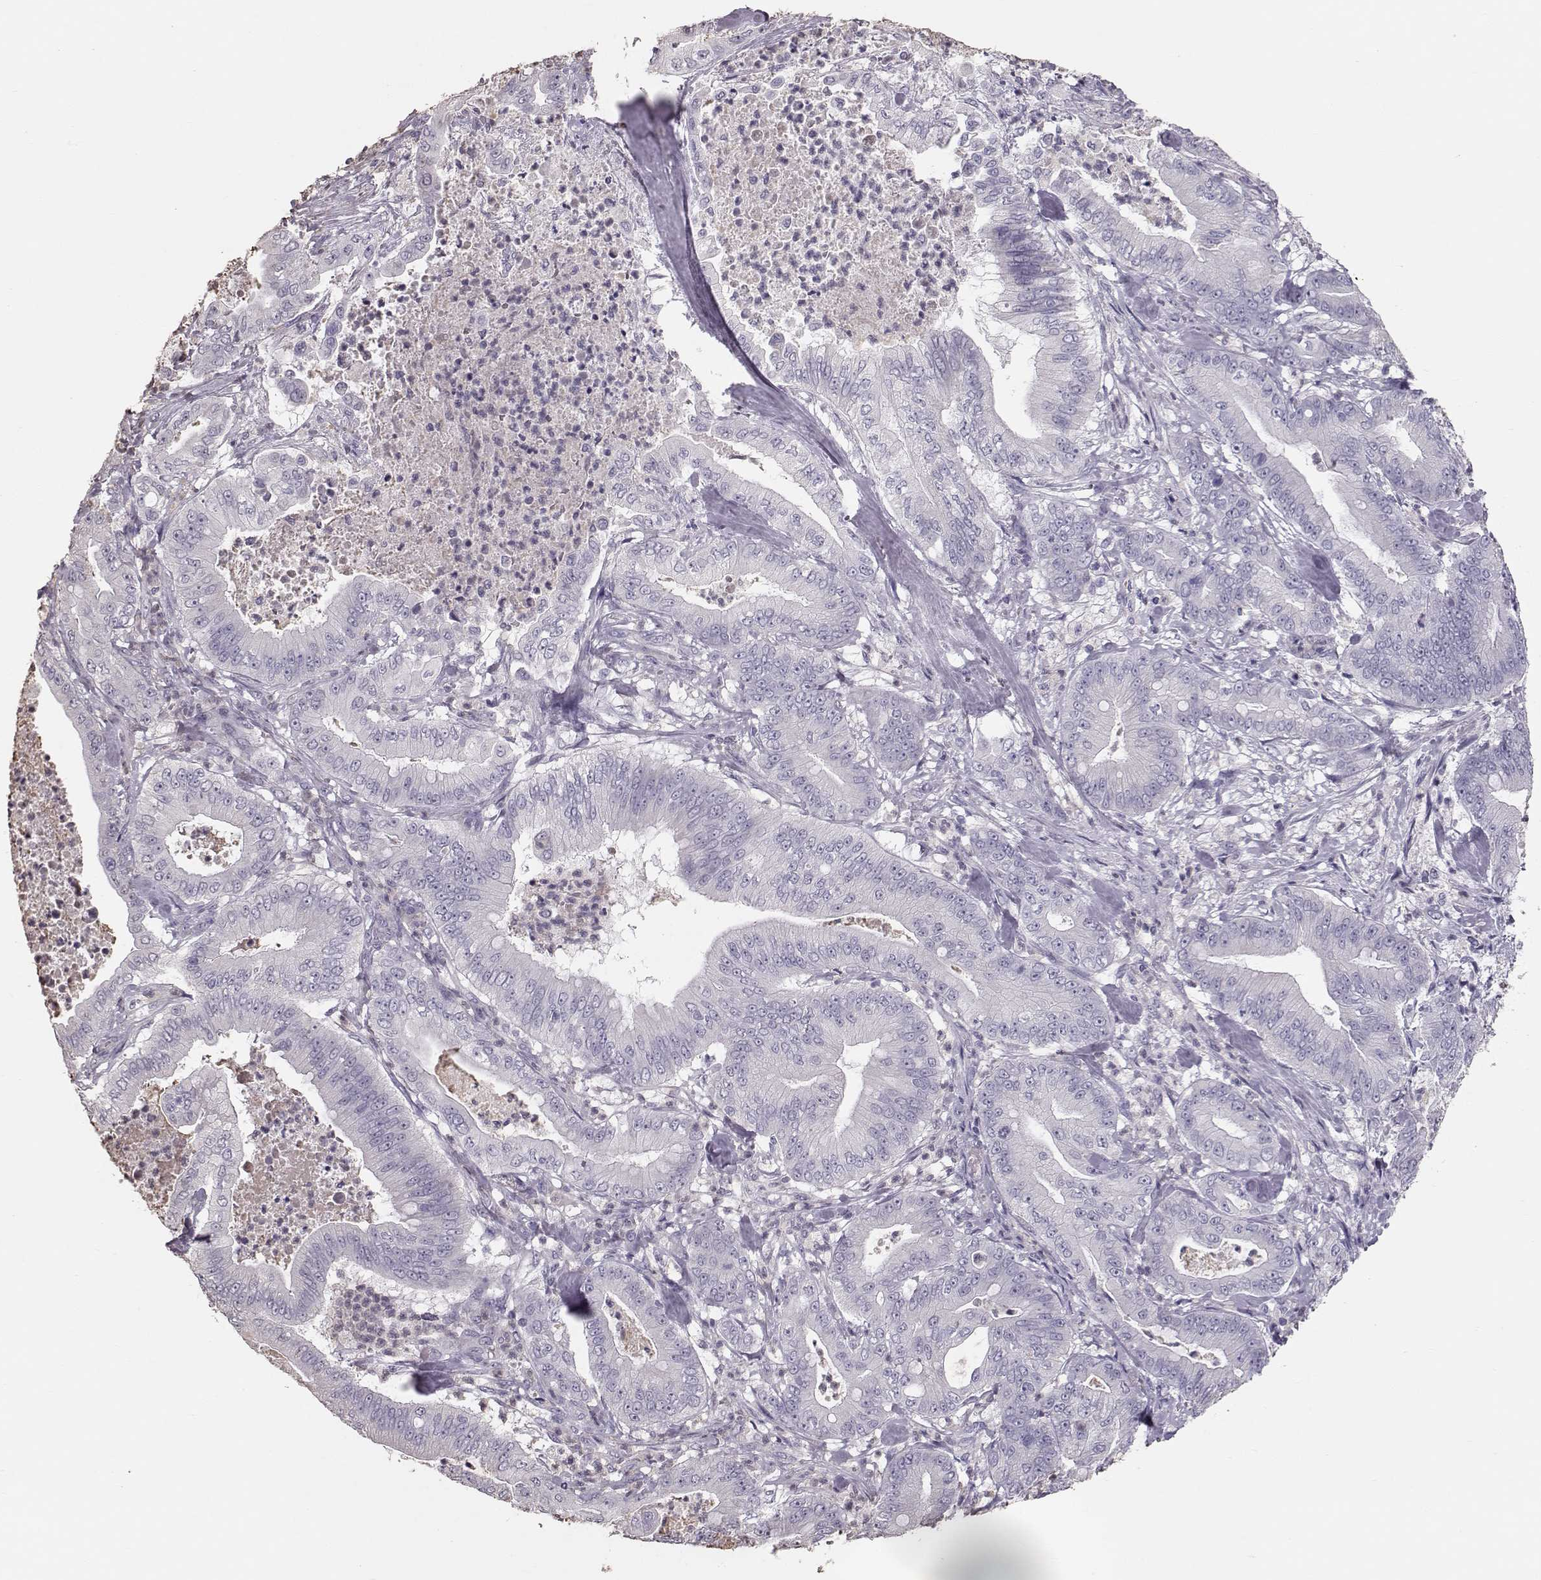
{"staining": {"intensity": "negative", "quantity": "none", "location": "none"}, "tissue": "pancreatic cancer", "cell_type": "Tumor cells", "image_type": "cancer", "snomed": [{"axis": "morphology", "description": "Adenocarcinoma, NOS"}, {"axis": "topography", "description": "Pancreas"}], "caption": "High power microscopy image of an immunohistochemistry (IHC) image of pancreatic cancer, revealing no significant positivity in tumor cells. (DAB IHC, high magnification).", "gene": "POU1F1", "patient": {"sex": "male", "age": 71}}